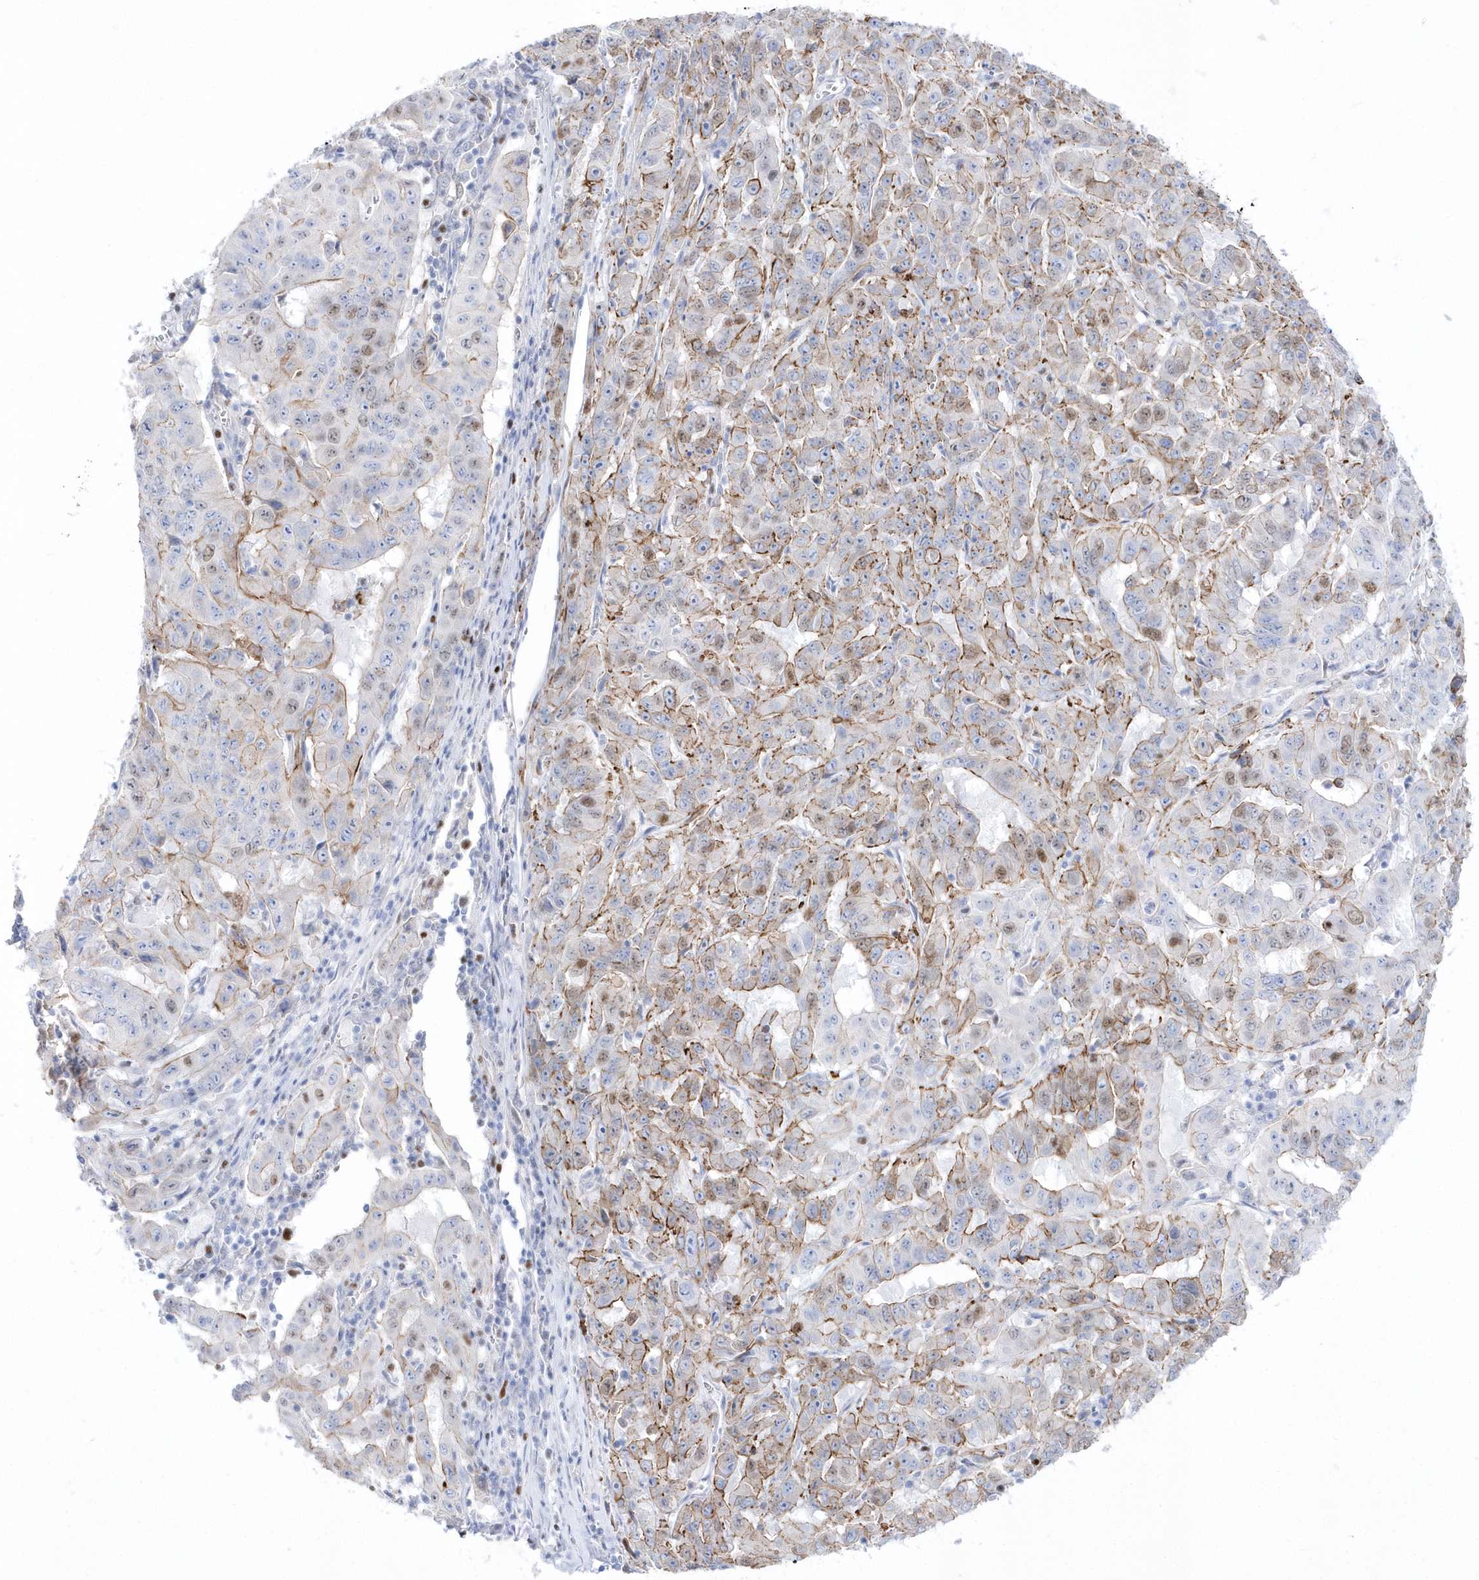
{"staining": {"intensity": "moderate", "quantity": "25%-75%", "location": "cytoplasmic/membranous"}, "tissue": "pancreatic cancer", "cell_type": "Tumor cells", "image_type": "cancer", "snomed": [{"axis": "morphology", "description": "Adenocarcinoma, NOS"}, {"axis": "topography", "description": "Pancreas"}], "caption": "Pancreatic adenocarcinoma tissue demonstrates moderate cytoplasmic/membranous staining in about 25%-75% of tumor cells, visualized by immunohistochemistry.", "gene": "TMCO6", "patient": {"sex": "male", "age": 63}}